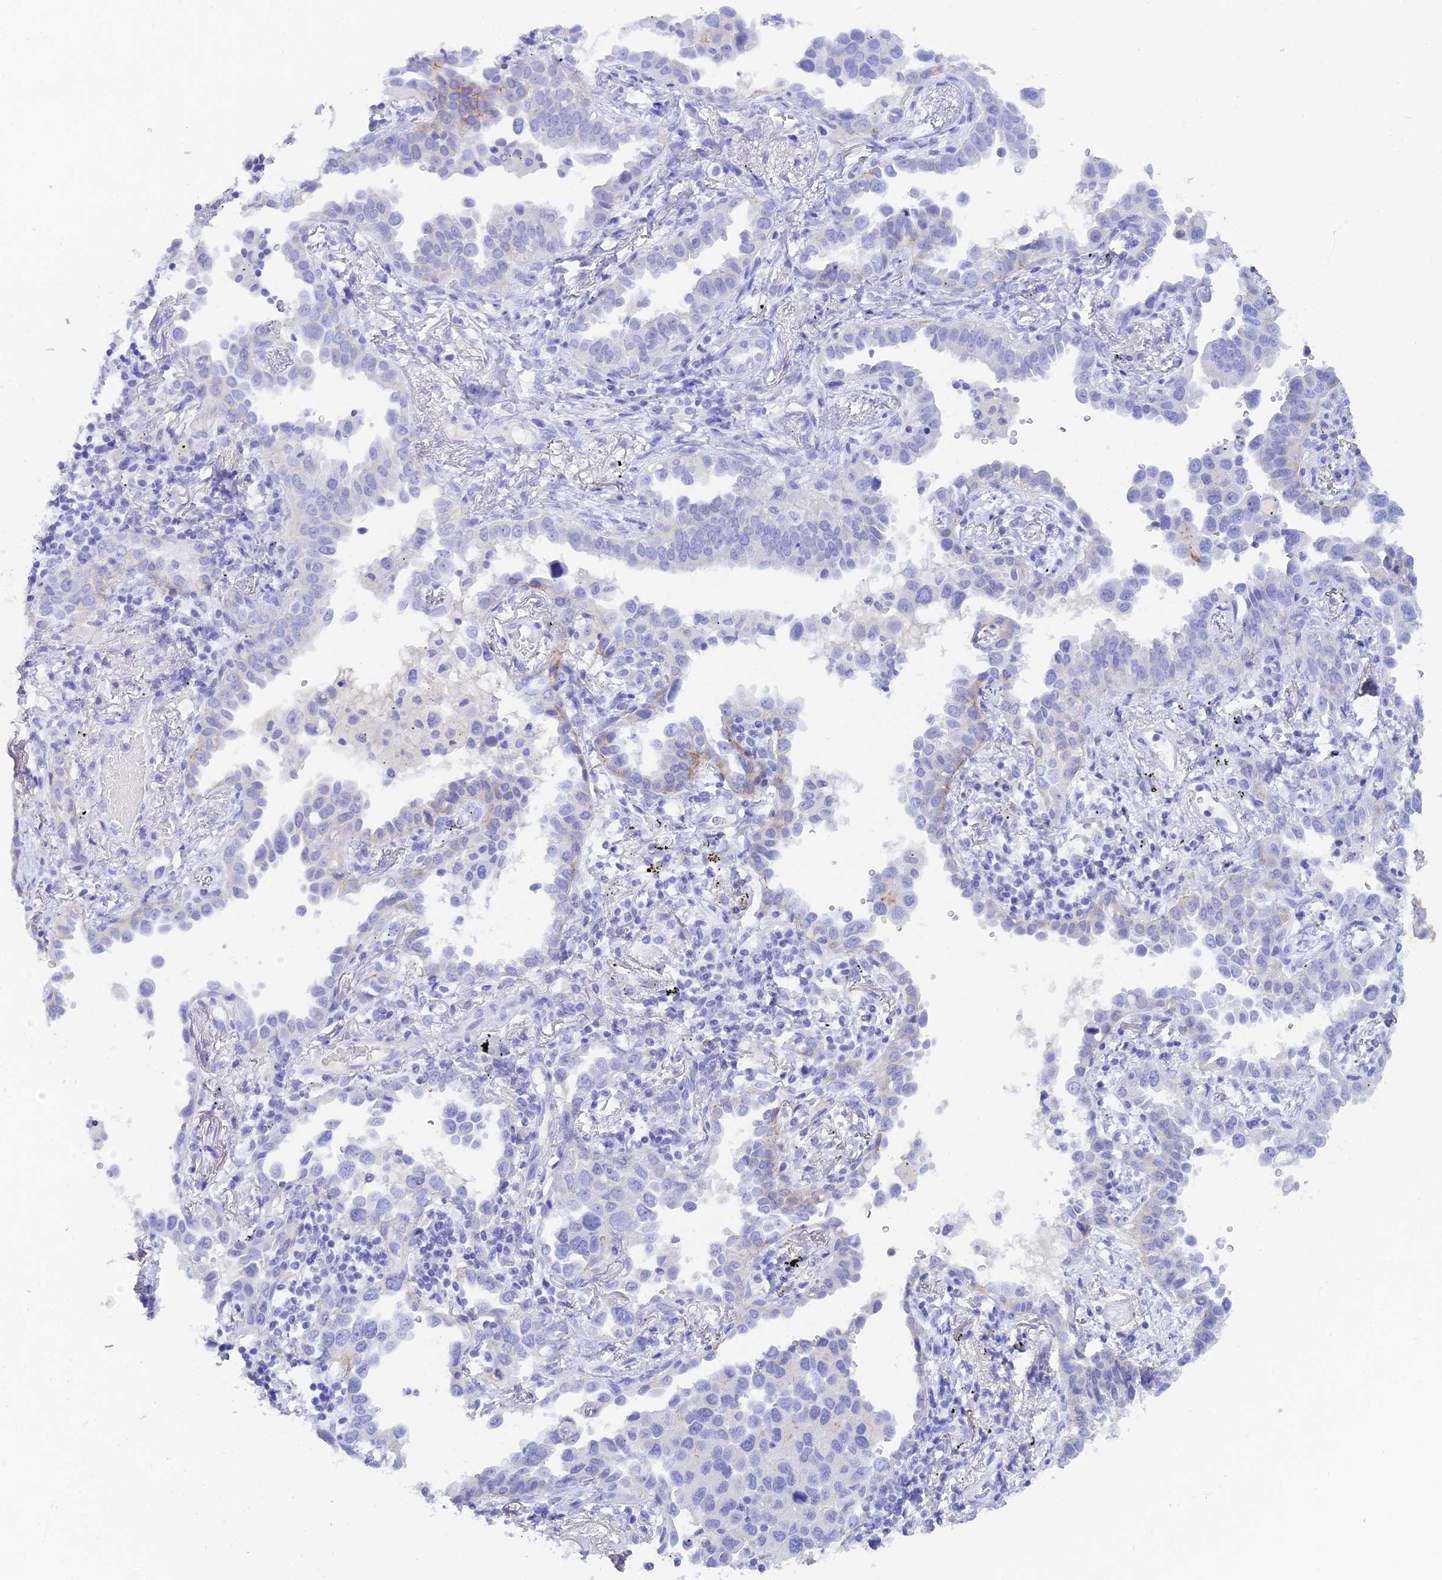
{"staining": {"intensity": "negative", "quantity": "none", "location": "none"}, "tissue": "lung cancer", "cell_type": "Tumor cells", "image_type": "cancer", "snomed": [{"axis": "morphology", "description": "Adenocarcinoma, NOS"}, {"axis": "topography", "description": "Lung"}], "caption": "Tumor cells show no significant protein positivity in adenocarcinoma (lung).", "gene": "REG1A", "patient": {"sex": "male", "age": 67}}